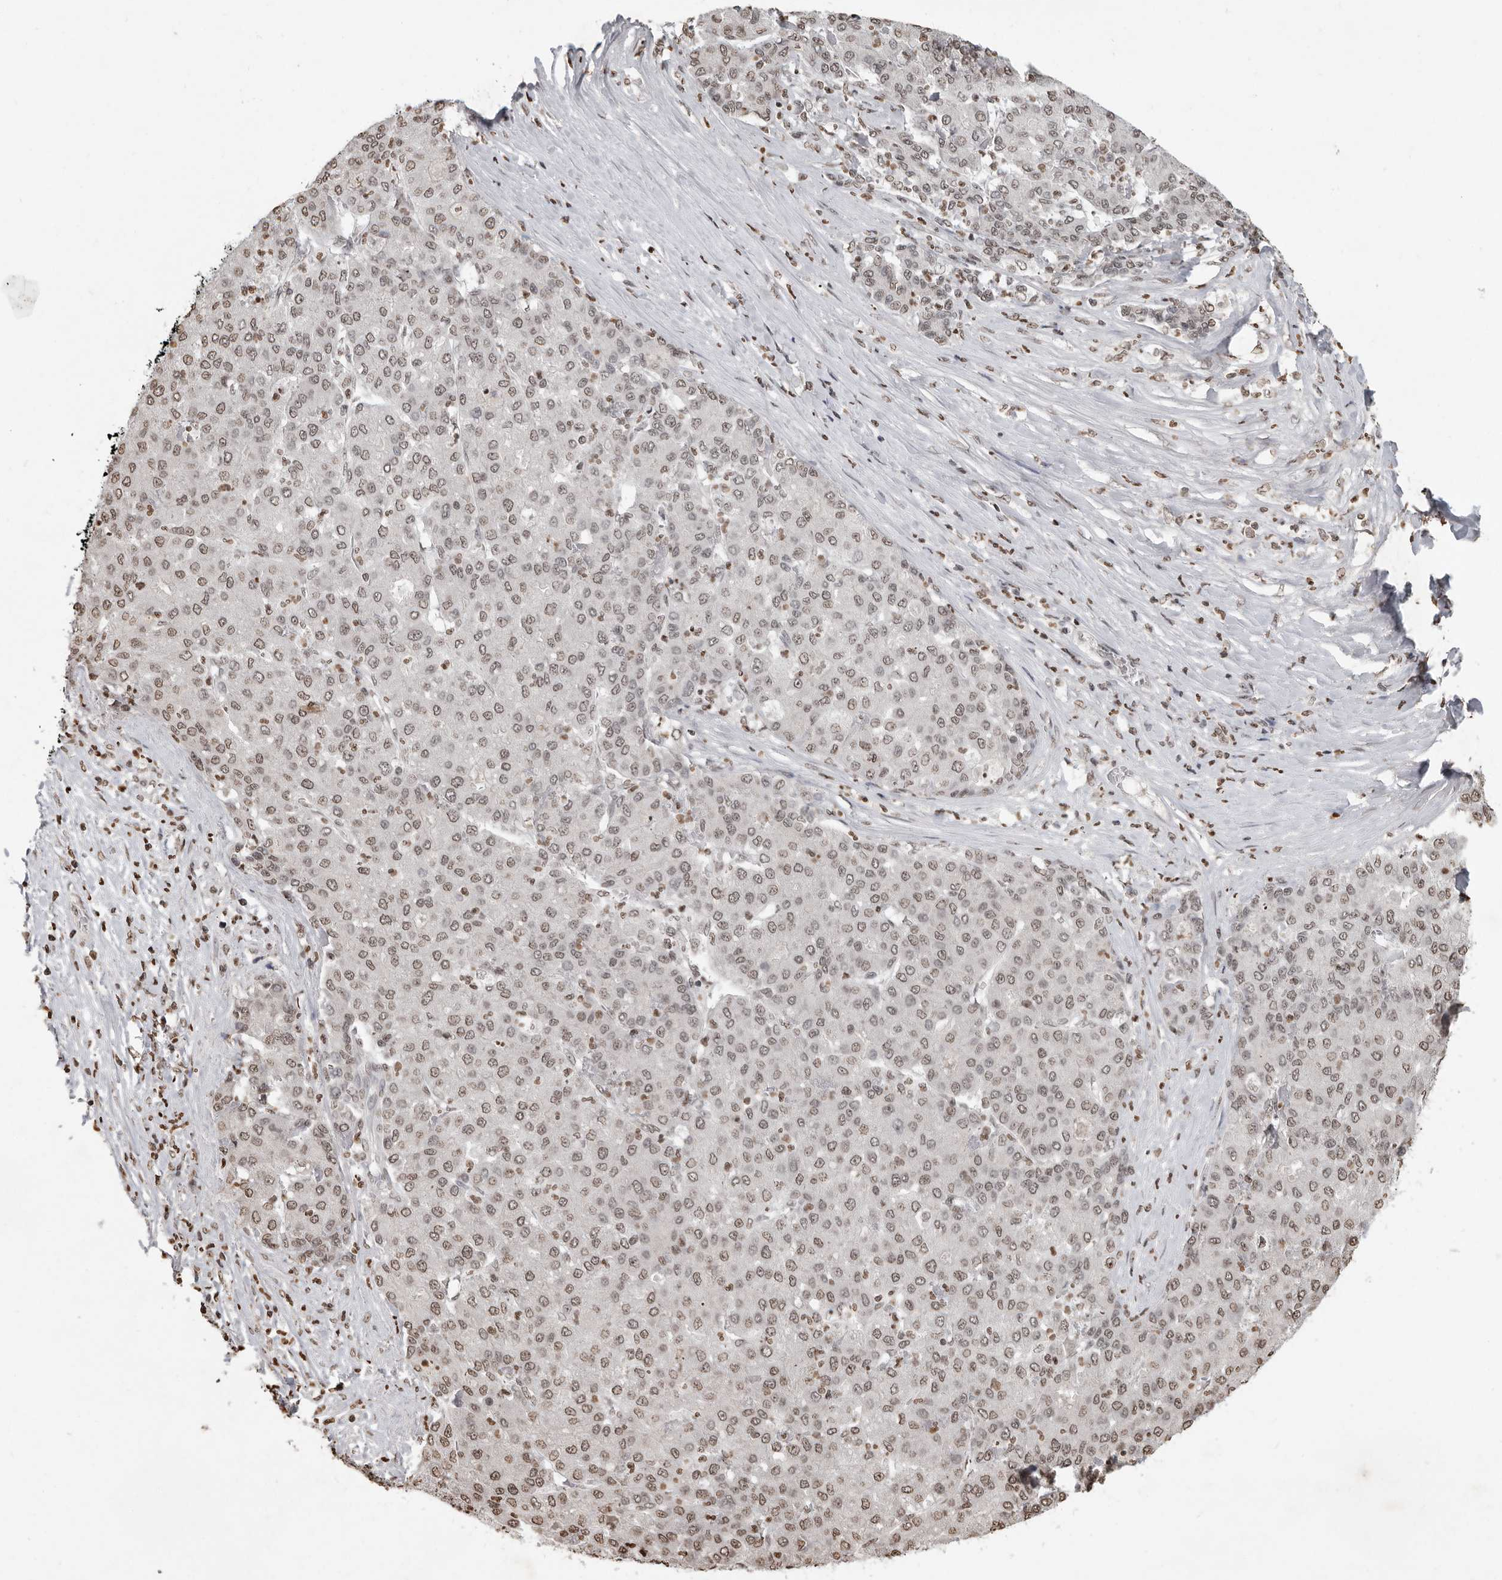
{"staining": {"intensity": "weak", "quantity": ">75%", "location": "nuclear"}, "tissue": "liver cancer", "cell_type": "Tumor cells", "image_type": "cancer", "snomed": [{"axis": "morphology", "description": "Carcinoma, Hepatocellular, NOS"}, {"axis": "topography", "description": "Liver"}], "caption": "Immunohistochemical staining of human liver cancer (hepatocellular carcinoma) demonstrates weak nuclear protein staining in about >75% of tumor cells.", "gene": "WDR45", "patient": {"sex": "male", "age": 65}}